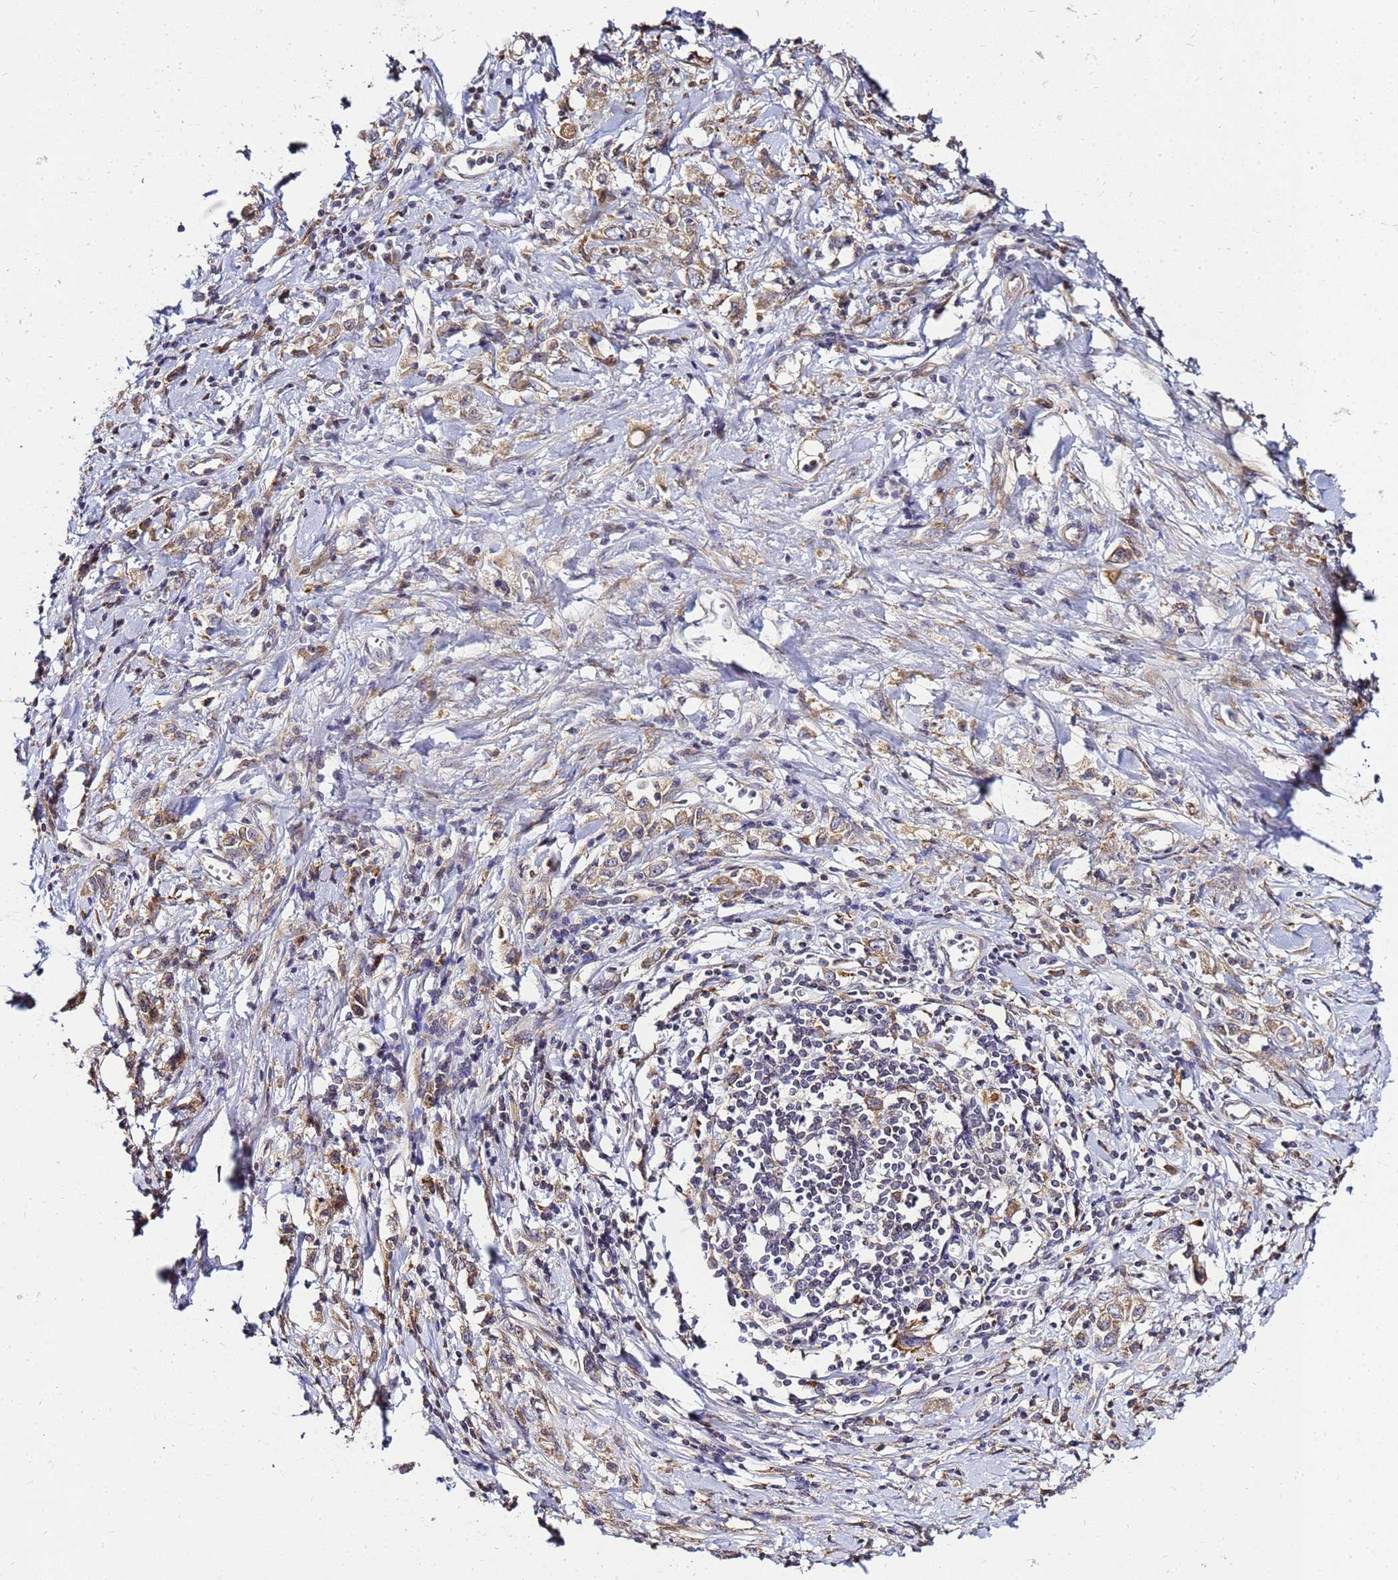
{"staining": {"intensity": "weak", "quantity": "25%-75%", "location": "cytoplasmic/membranous"}, "tissue": "stomach cancer", "cell_type": "Tumor cells", "image_type": "cancer", "snomed": [{"axis": "morphology", "description": "Adenocarcinoma, NOS"}, {"axis": "topography", "description": "Stomach"}], "caption": "Immunohistochemistry (DAB) staining of stomach cancer (adenocarcinoma) displays weak cytoplasmic/membranous protein expression in approximately 25%-75% of tumor cells.", "gene": "ADPGK", "patient": {"sex": "female", "age": 76}}